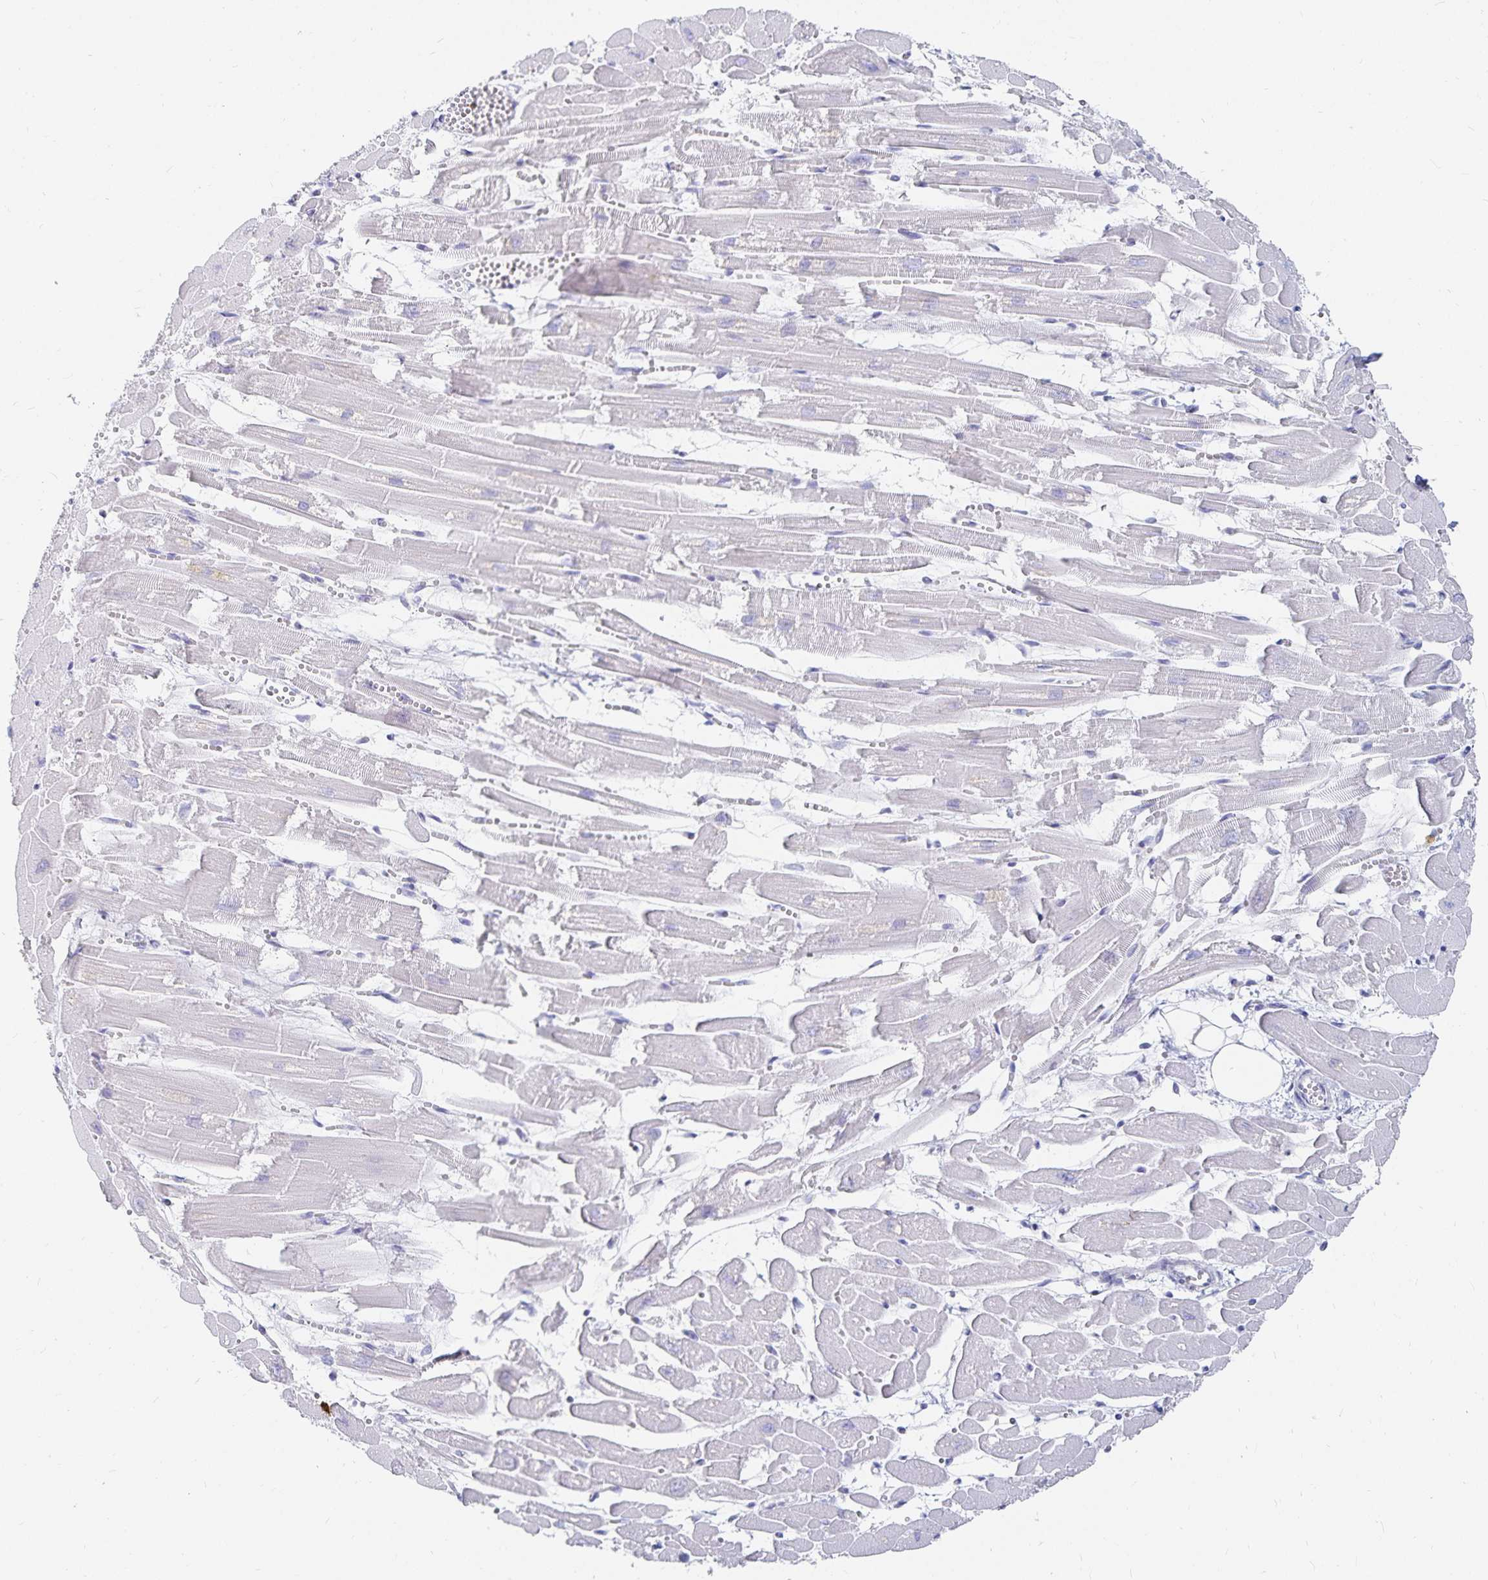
{"staining": {"intensity": "negative", "quantity": "none", "location": "none"}, "tissue": "heart muscle", "cell_type": "Cardiomyocytes", "image_type": "normal", "snomed": [{"axis": "morphology", "description": "Normal tissue, NOS"}, {"axis": "topography", "description": "Heart"}], "caption": "Immunohistochemistry (IHC) of unremarkable human heart muscle exhibits no expression in cardiomyocytes.", "gene": "TNIP1", "patient": {"sex": "female", "age": 52}}